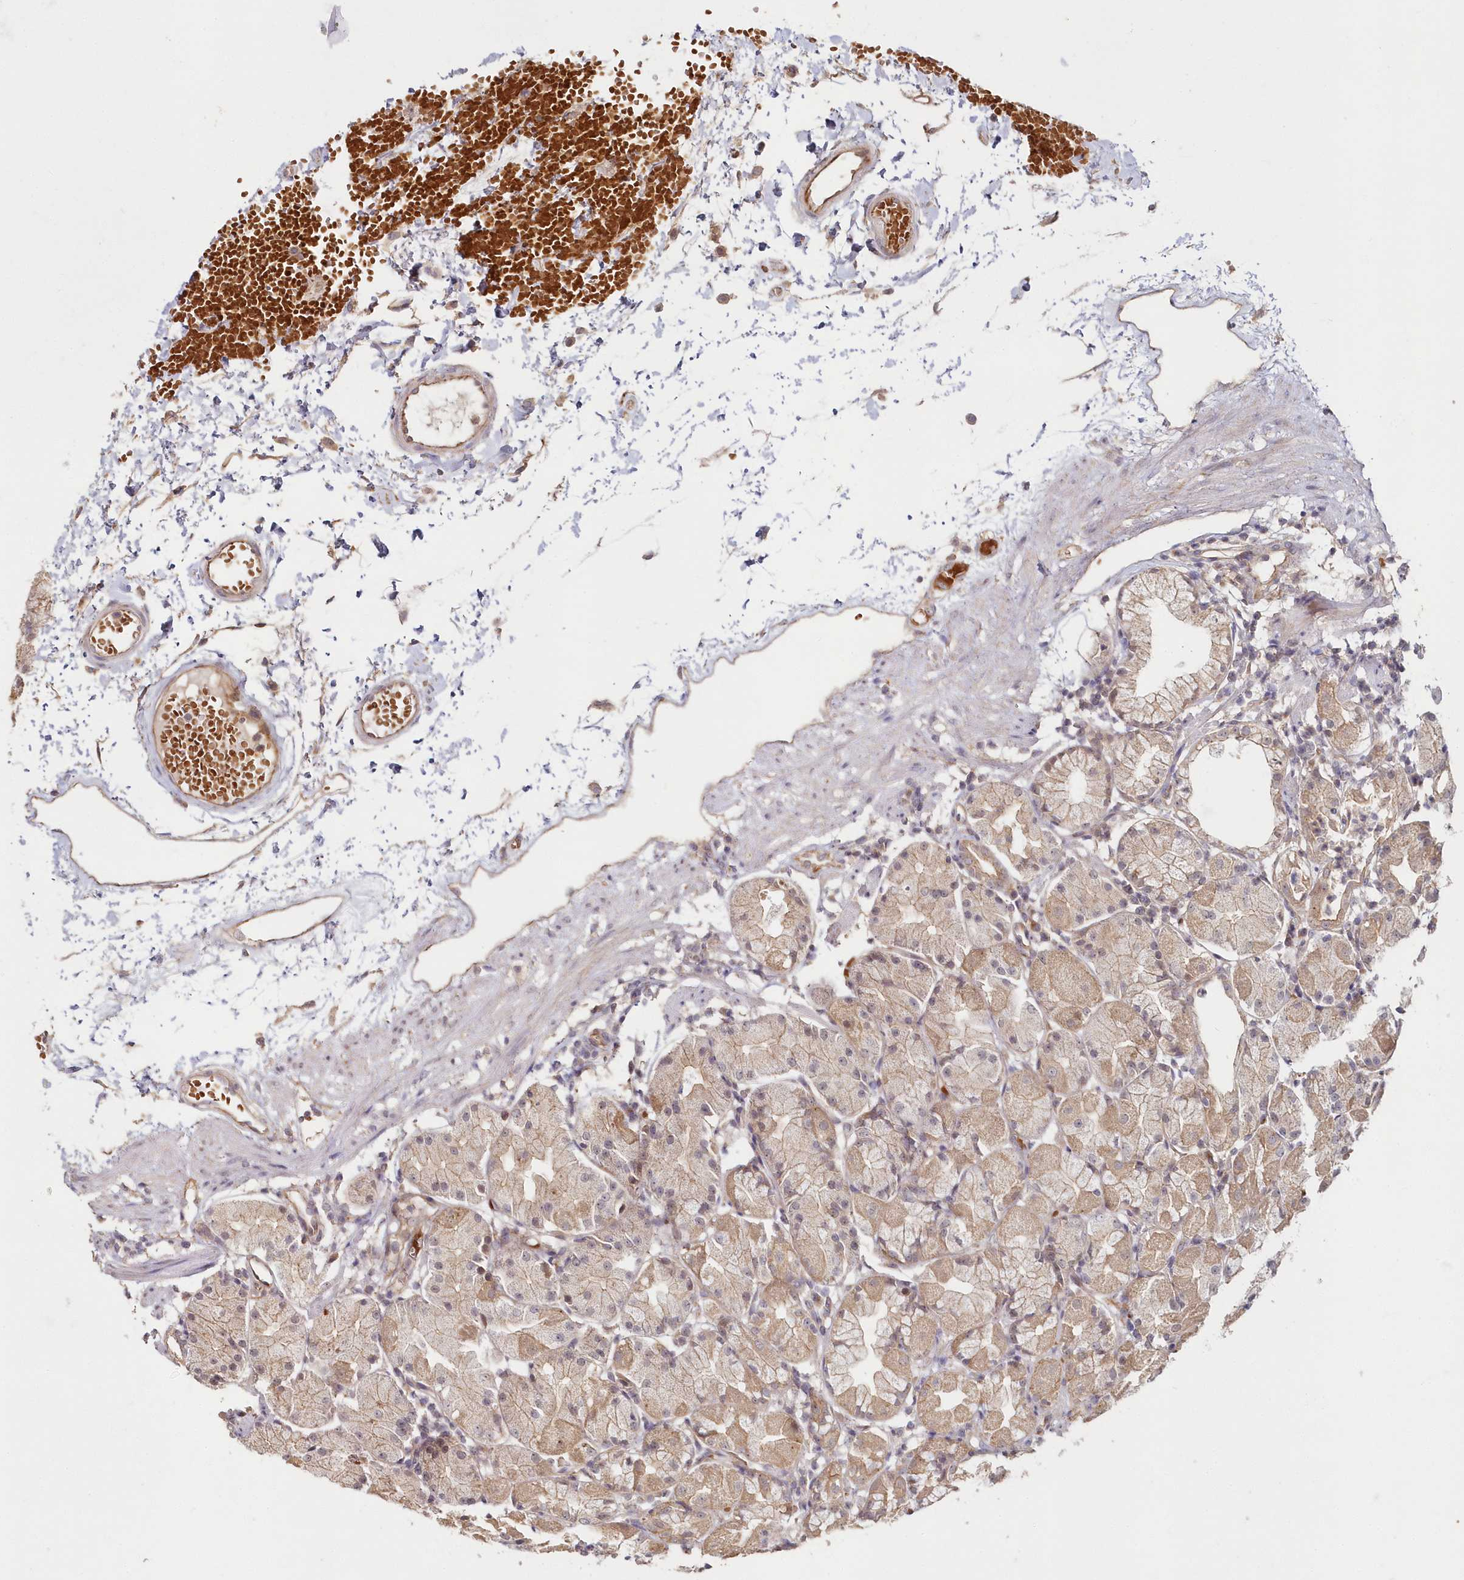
{"staining": {"intensity": "moderate", "quantity": ">75%", "location": "cytoplasmic/membranous"}, "tissue": "stomach", "cell_type": "Glandular cells", "image_type": "normal", "snomed": [{"axis": "morphology", "description": "Normal tissue, NOS"}, {"axis": "topography", "description": "Stomach"}, {"axis": "topography", "description": "Stomach, lower"}], "caption": "Approximately >75% of glandular cells in normal human stomach exhibit moderate cytoplasmic/membranous protein staining as visualized by brown immunohistochemical staining.", "gene": "HYCC2", "patient": {"sex": "female", "age": 75}}